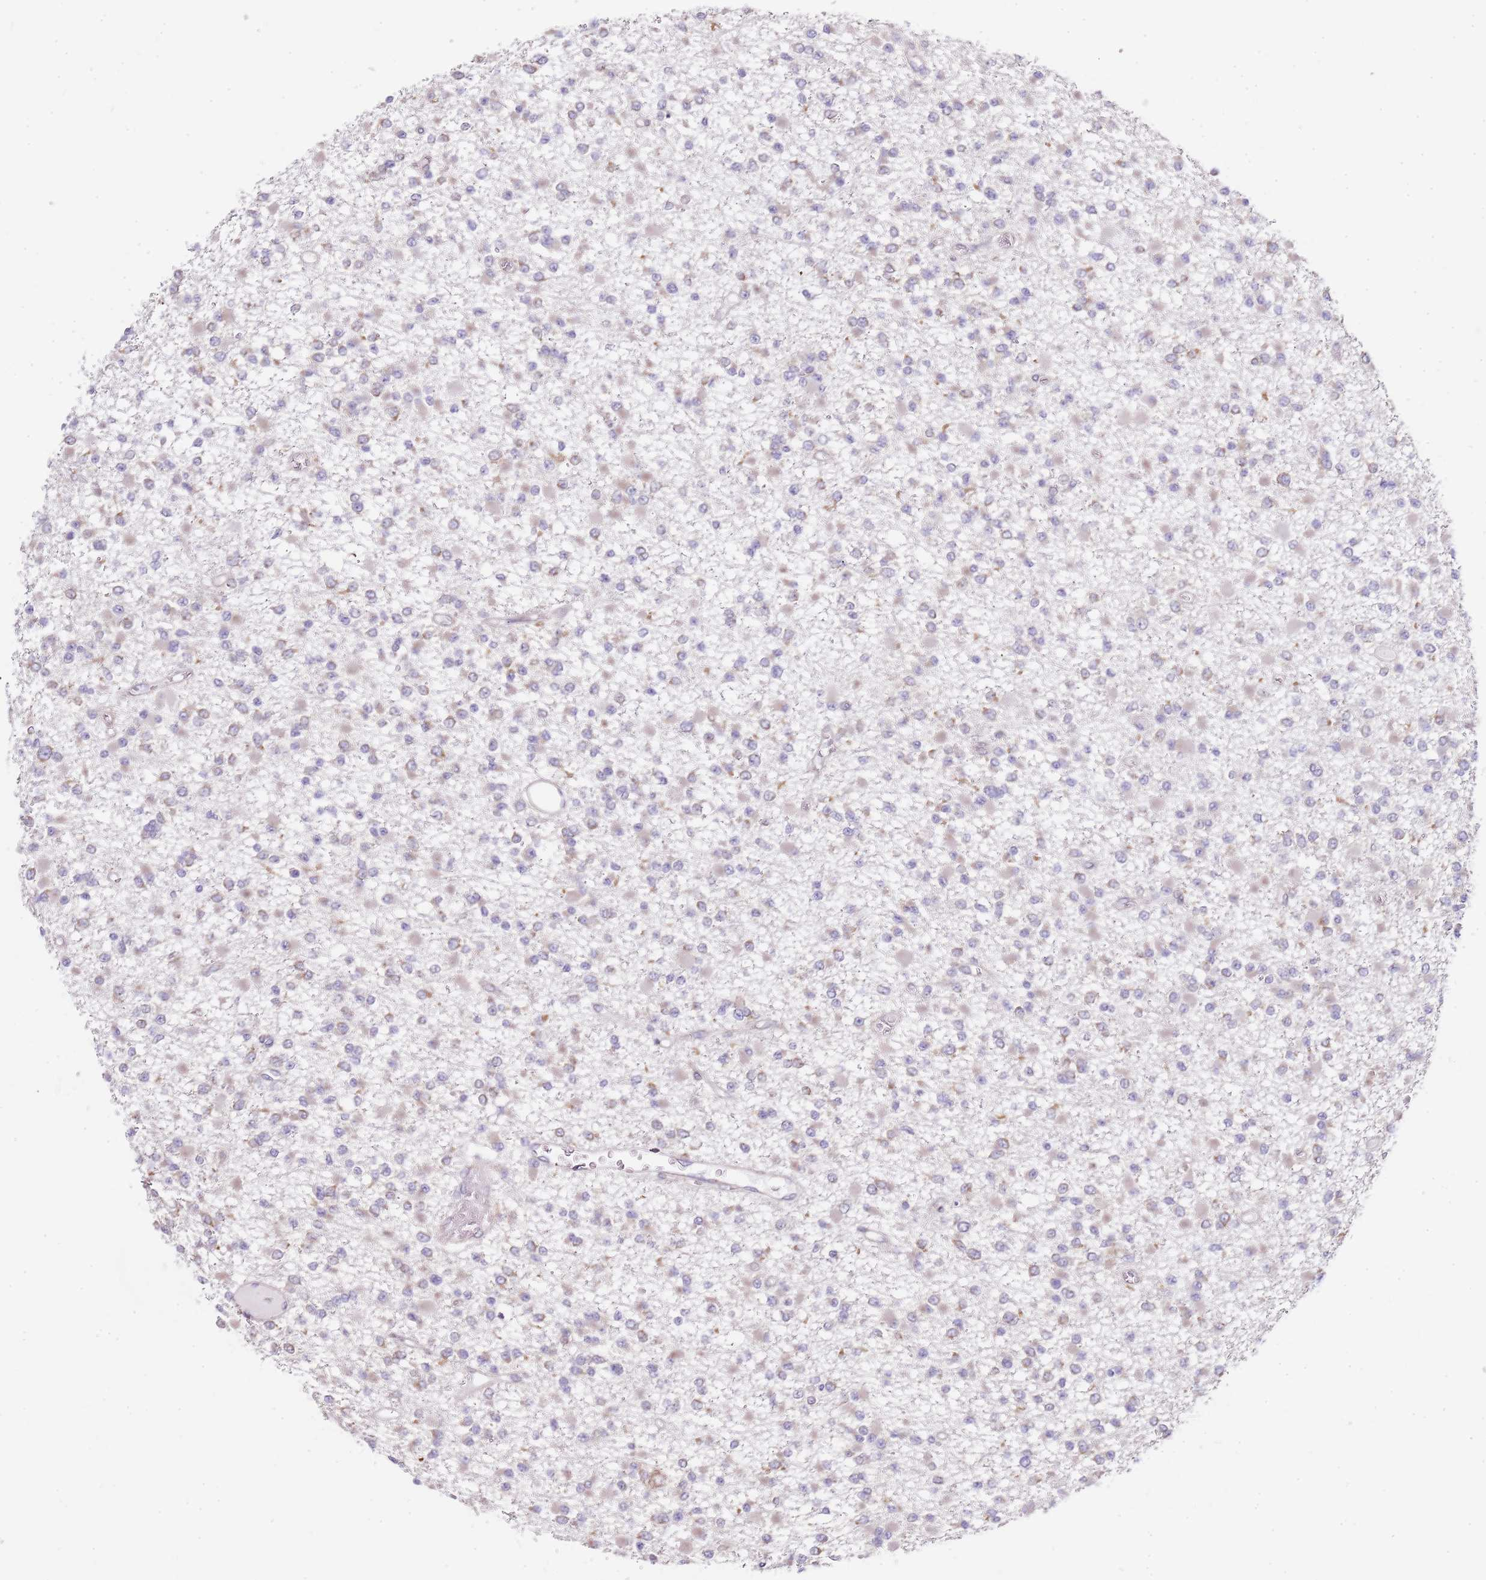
{"staining": {"intensity": "weak", "quantity": "25%-75%", "location": "cytoplasmic/membranous"}, "tissue": "glioma", "cell_type": "Tumor cells", "image_type": "cancer", "snomed": [{"axis": "morphology", "description": "Glioma, malignant, Low grade"}, {"axis": "topography", "description": "Brain"}], "caption": "Human glioma stained for a protein (brown) displays weak cytoplasmic/membranous positive positivity in about 25%-75% of tumor cells.", "gene": "TBC1D9", "patient": {"sex": "female", "age": 22}}